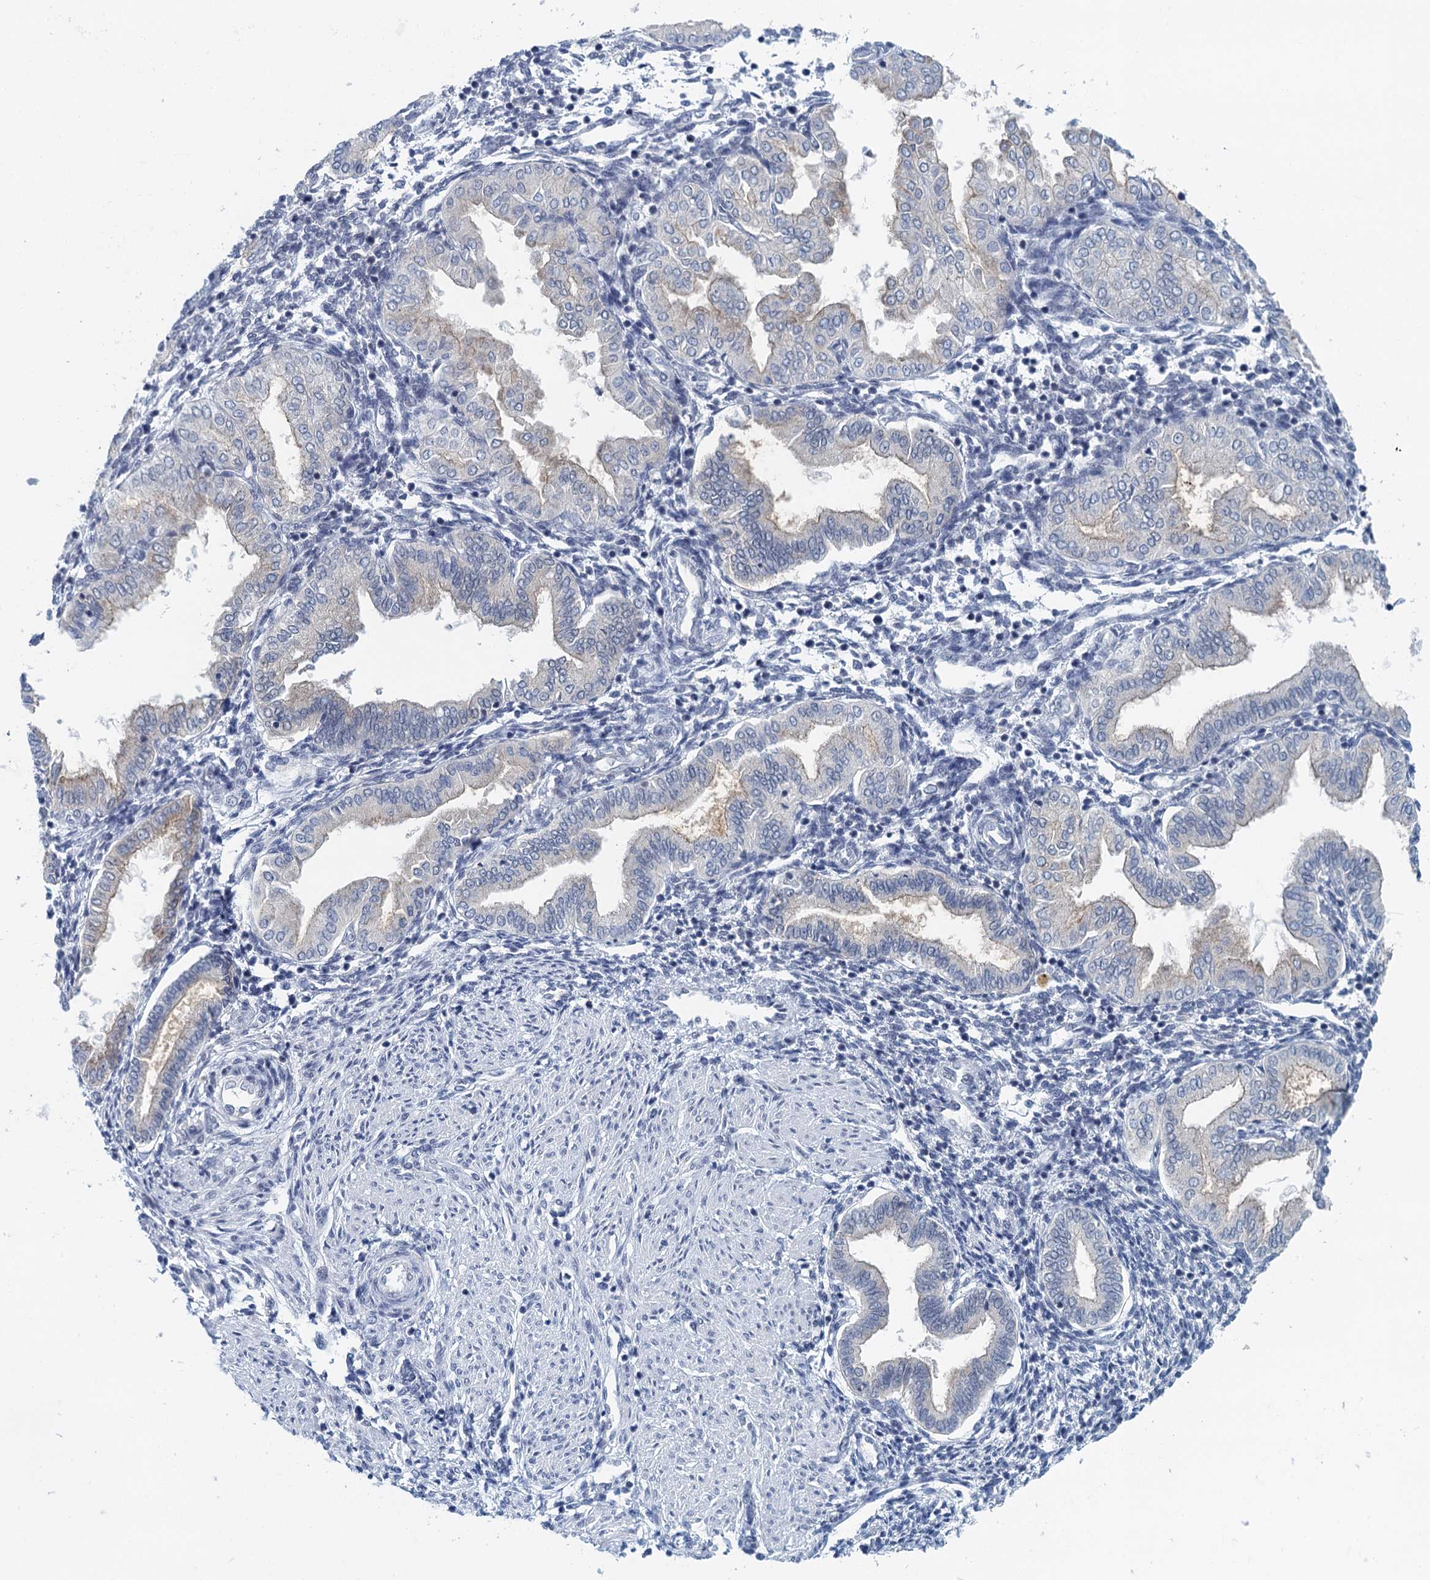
{"staining": {"intensity": "negative", "quantity": "none", "location": "none"}, "tissue": "endometrium", "cell_type": "Cells in endometrial stroma", "image_type": "normal", "snomed": [{"axis": "morphology", "description": "Normal tissue, NOS"}, {"axis": "topography", "description": "Endometrium"}], "caption": "Micrograph shows no protein expression in cells in endometrial stroma of normal endometrium.", "gene": "EPS8L1", "patient": {"sex": "female", "age": 53}}